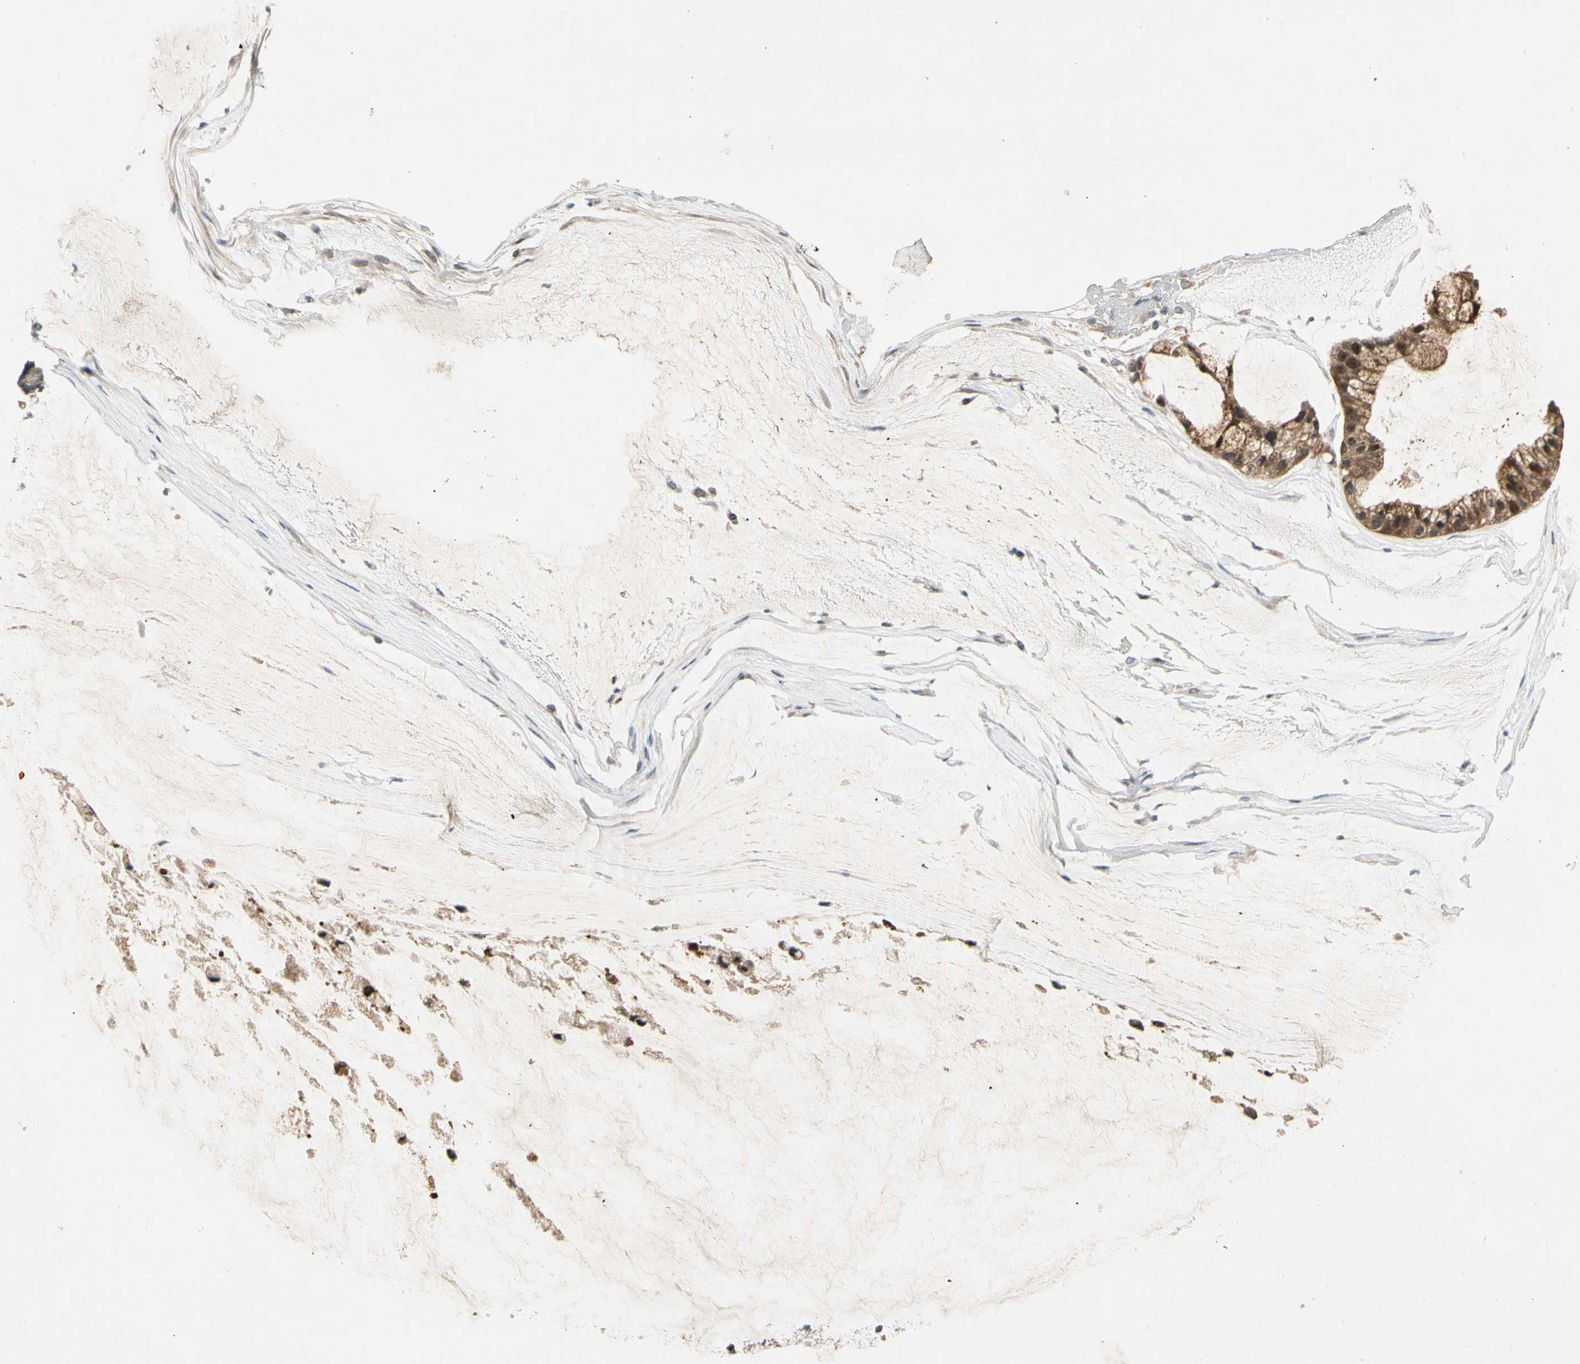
{"staining": {"intensity": "moderate", "quantity": ">75%", "location": "cytoplasmic/membranous,nuclear"}, "tissue": "ovarian cancer", "cell_type": "Tumor cells", "image_type": "cancer", "snomed": [{"axis": "morphology", "description": "Cystadenocarcinoma, mucinous, NOS"}, {"axis": "topography", "description": "Ovary"}], "caption": "DAB (3,3'-diaminobenzidine) immunohistochemical staining of ovarian cancer (mucinous cystadenocarcinoma) exhibits moderate cytoplasmic/membranous and nuclear protein expression in about >75% of tumor cells.", "gene": "RIOX2", "patient": {"sex": "female", "age": 39}}